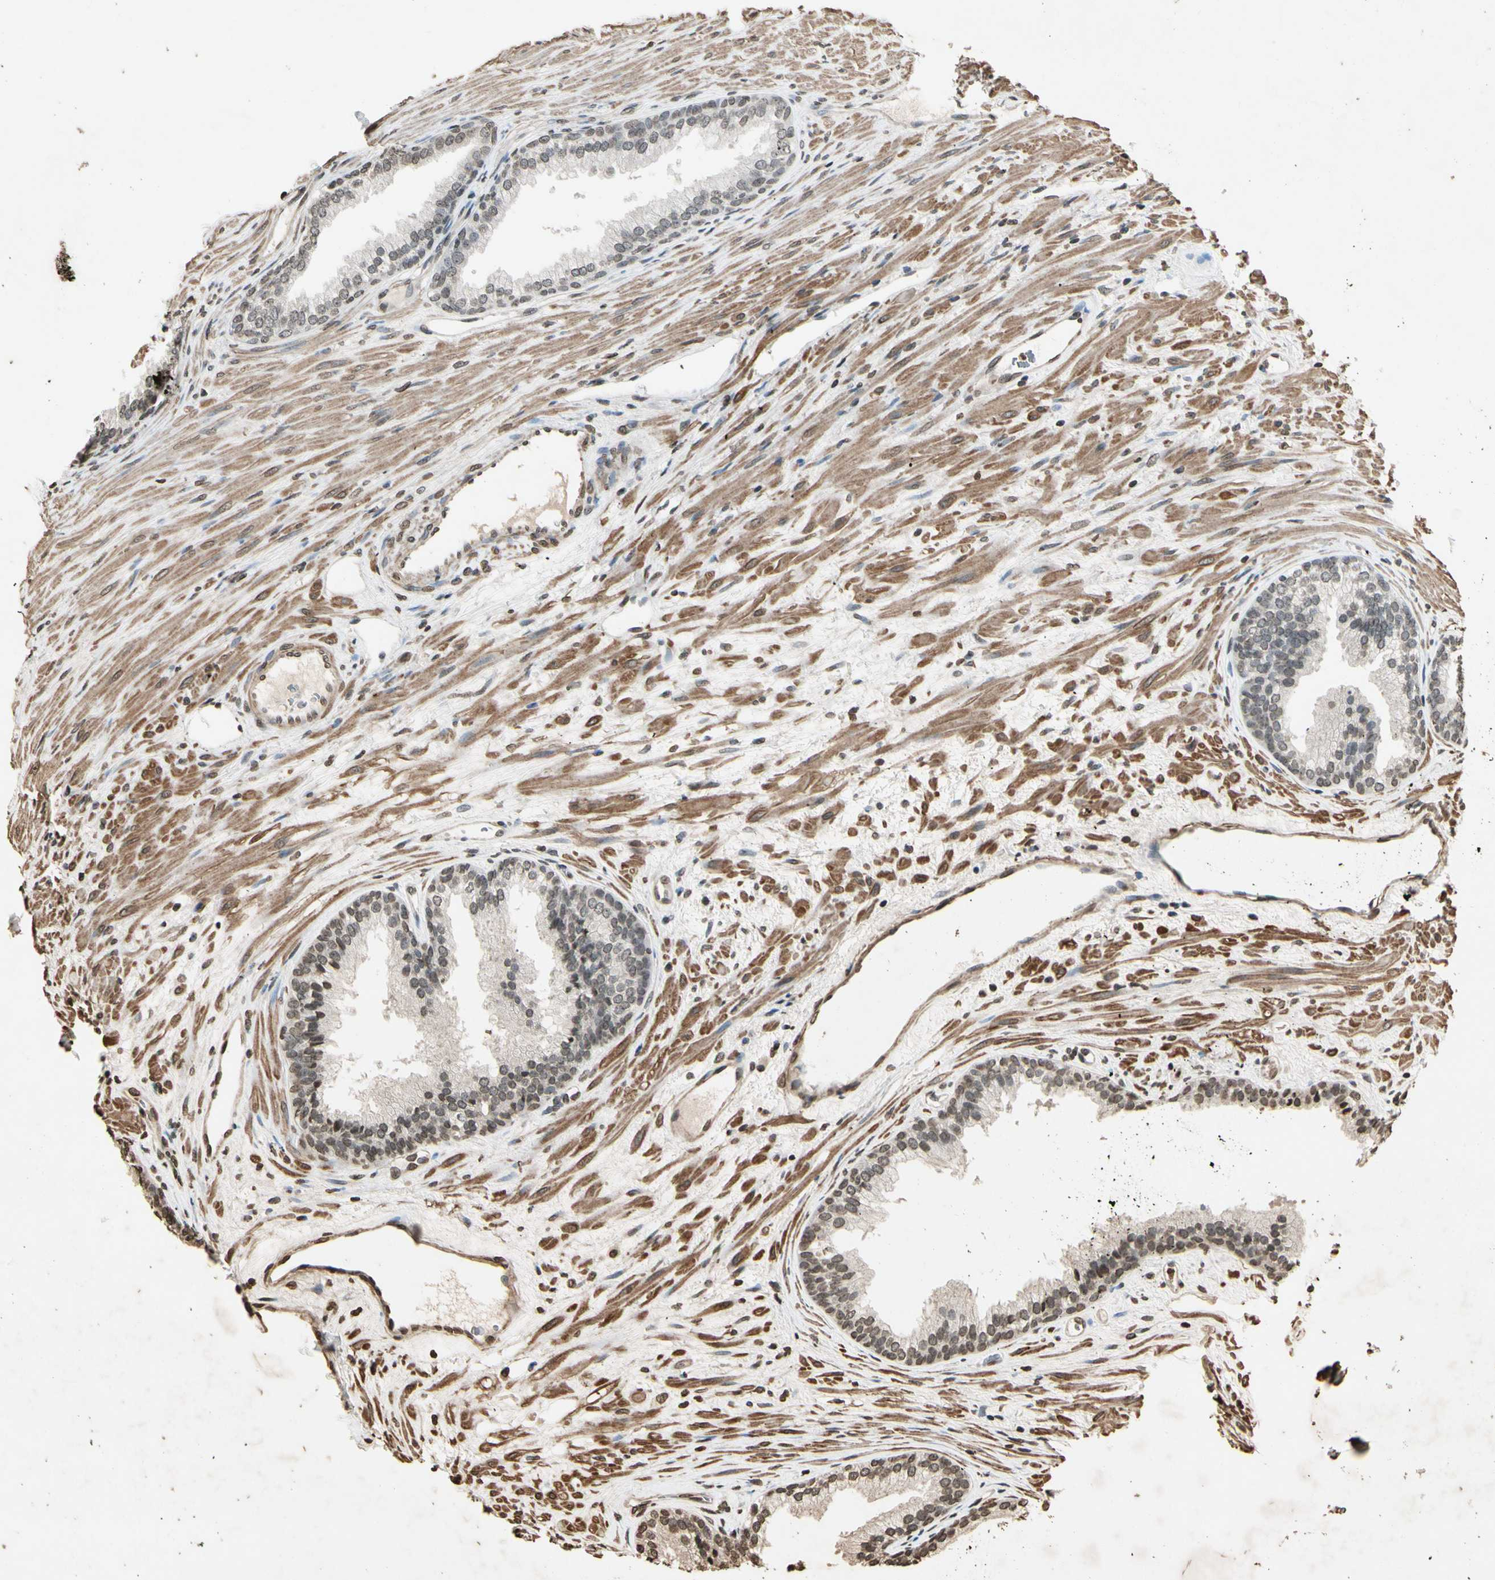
{"staining": {"intensity": "weak", "quantity": "25%-75%", "location": "cytoplasmic/membranous,nuclear"}, "tissue": "prostate", "cell_type": "Glandular cells", "image_type": "normal", "snomed": [{"axis": "morphology", "description": "Normal tissue, NOS"}, {"axis": "topography", "description": "Prostate"}], "caption": "Prostate stained for a protein displays weak cytoplasmic/membranous,nuclear positivity in glandular cells. (Stains: DAB in brown, nuclei in blue, Microscopy: brightfield microscopy at high magnification).", "gene": "TOP1", "patient": {"sex": "male", "age": 76}}